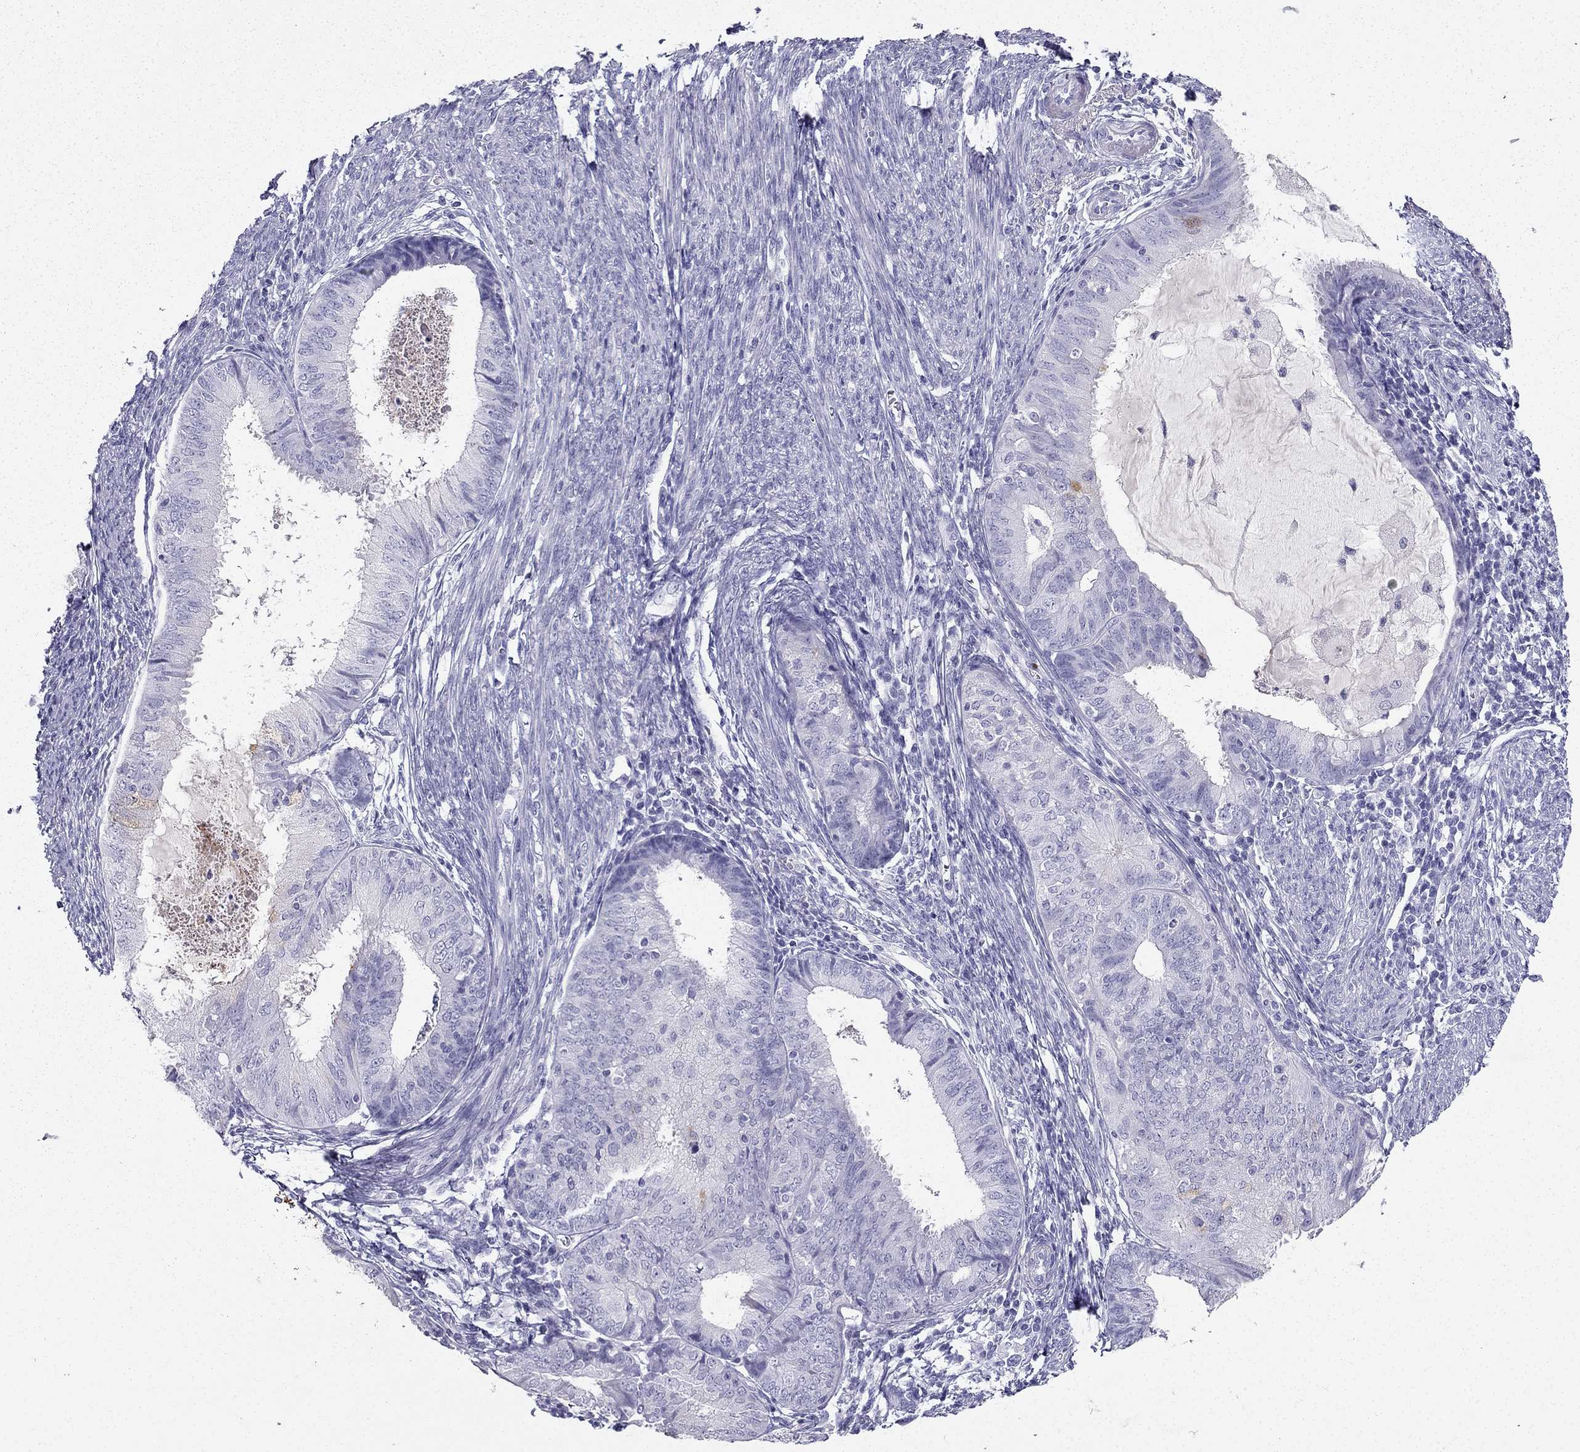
{"staining": {"intensity": "negative", "quantity": "none", "location": "none"}, "tissue": "endometrial cancer", "cell_type": "Tumor cells", "image_type": "cancer", "snomed": [{"axis": "morphology", "description": "Adenocarcinoma, NOS"}, {"axis": "topography", "description": "Endometrium"}], "caption": "A histopathology image of human adenocarcinoma (endometrial) is negative for staining in tumor cells.", "gene": "TFF3", "patient": {"sex": "female", "age": 57}}